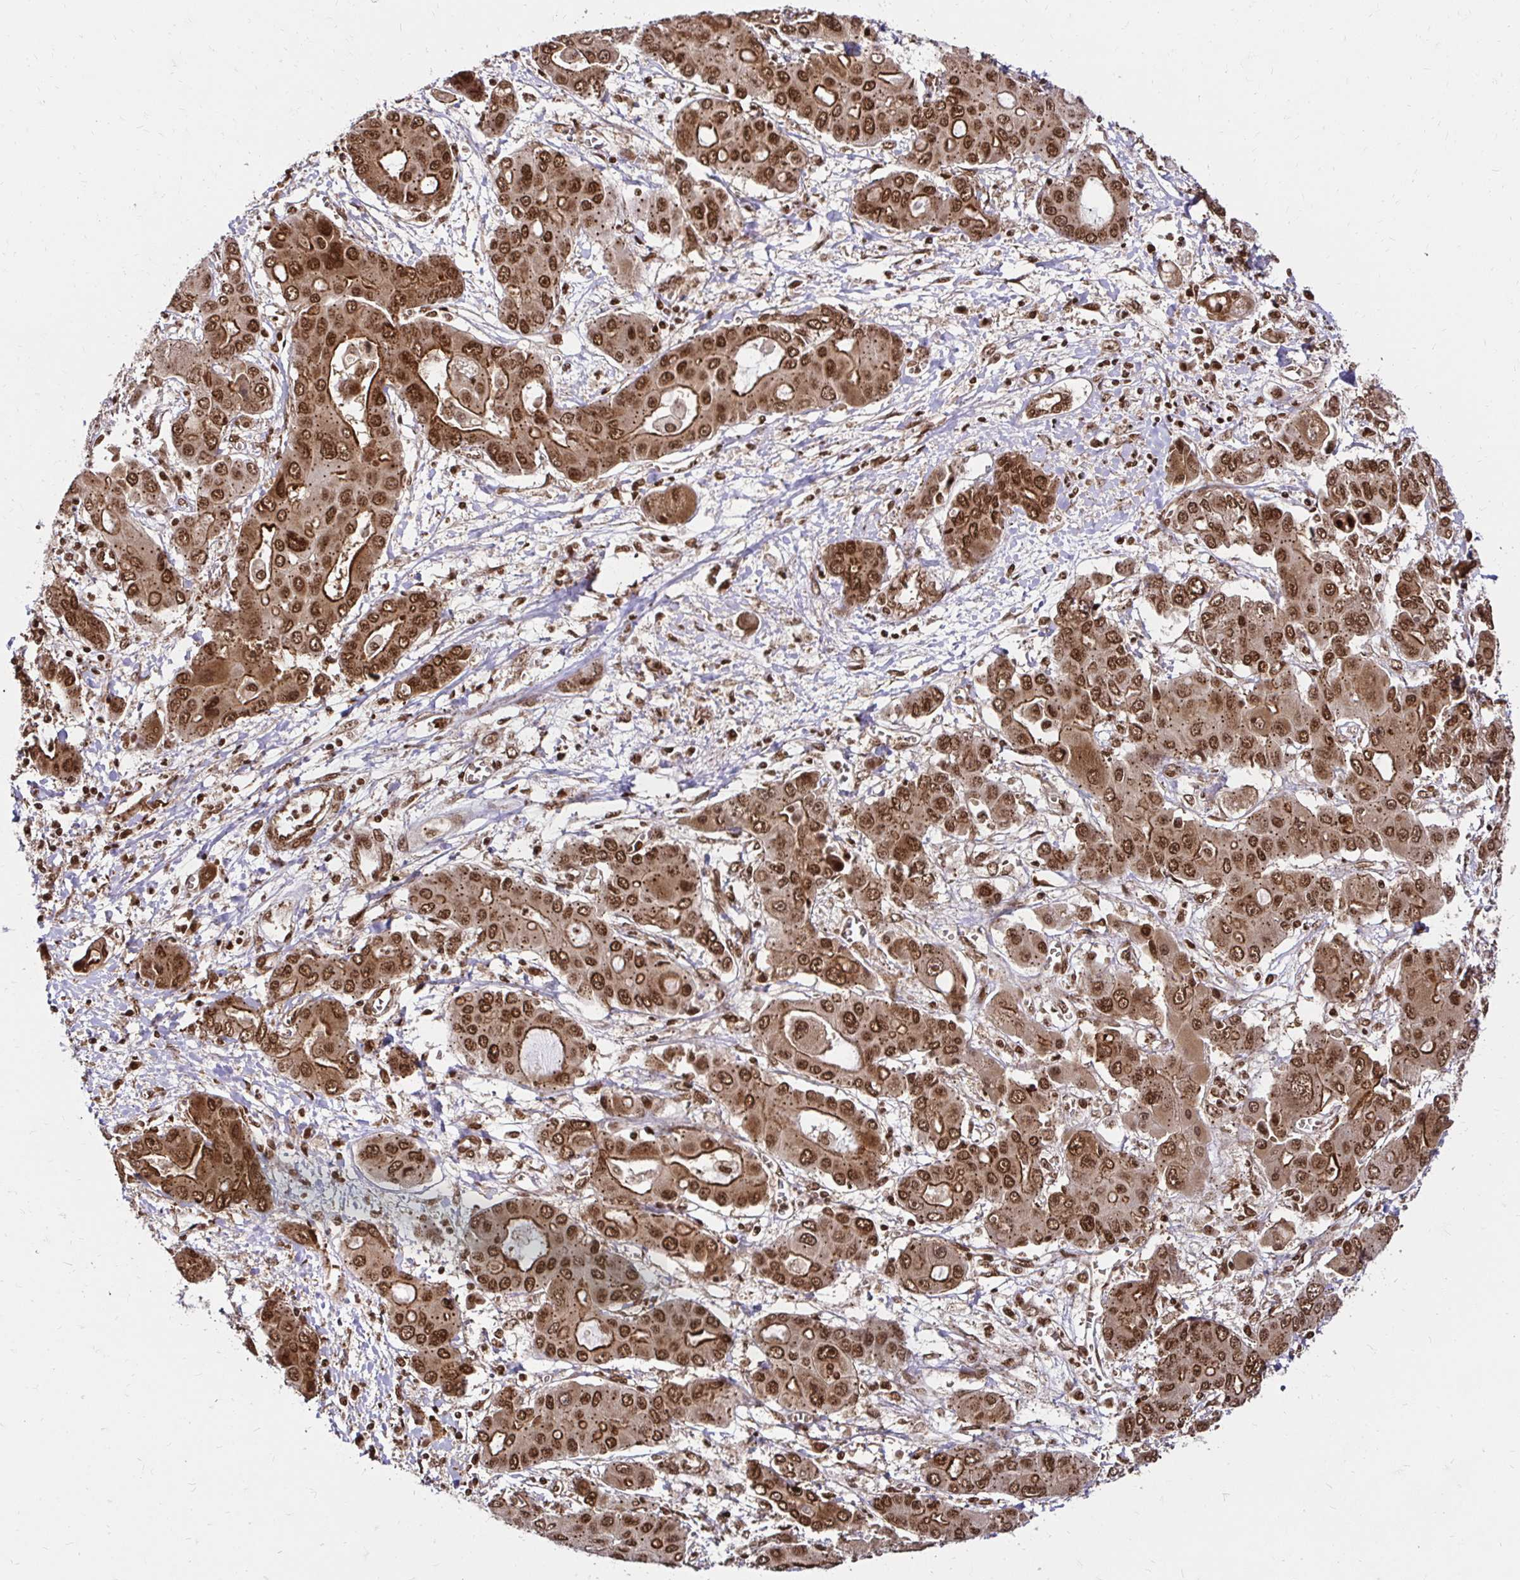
{"staining": {"intensity": "strong", "quantity": ">75%", "location": "cytoplasmic/membranous,nuclear"}, "tissue": "liver cancer", "cell_type": "Tumor cells", "image_type": "cancer", "snomed": [{"axis": "morphology", "description": "Cholangiocarcinoma"}, {"axis": "topography", "description": "Liver"}], "caption": "Human liver cancer (cholangiocarcinoma) stained with a brown dye displays strong cytoplasmic/membranous and nuclear positive staining in approximately >75% of tumor cells.", "gene": "GLYR1", "patient": {"sex": "male", "age": 67}}